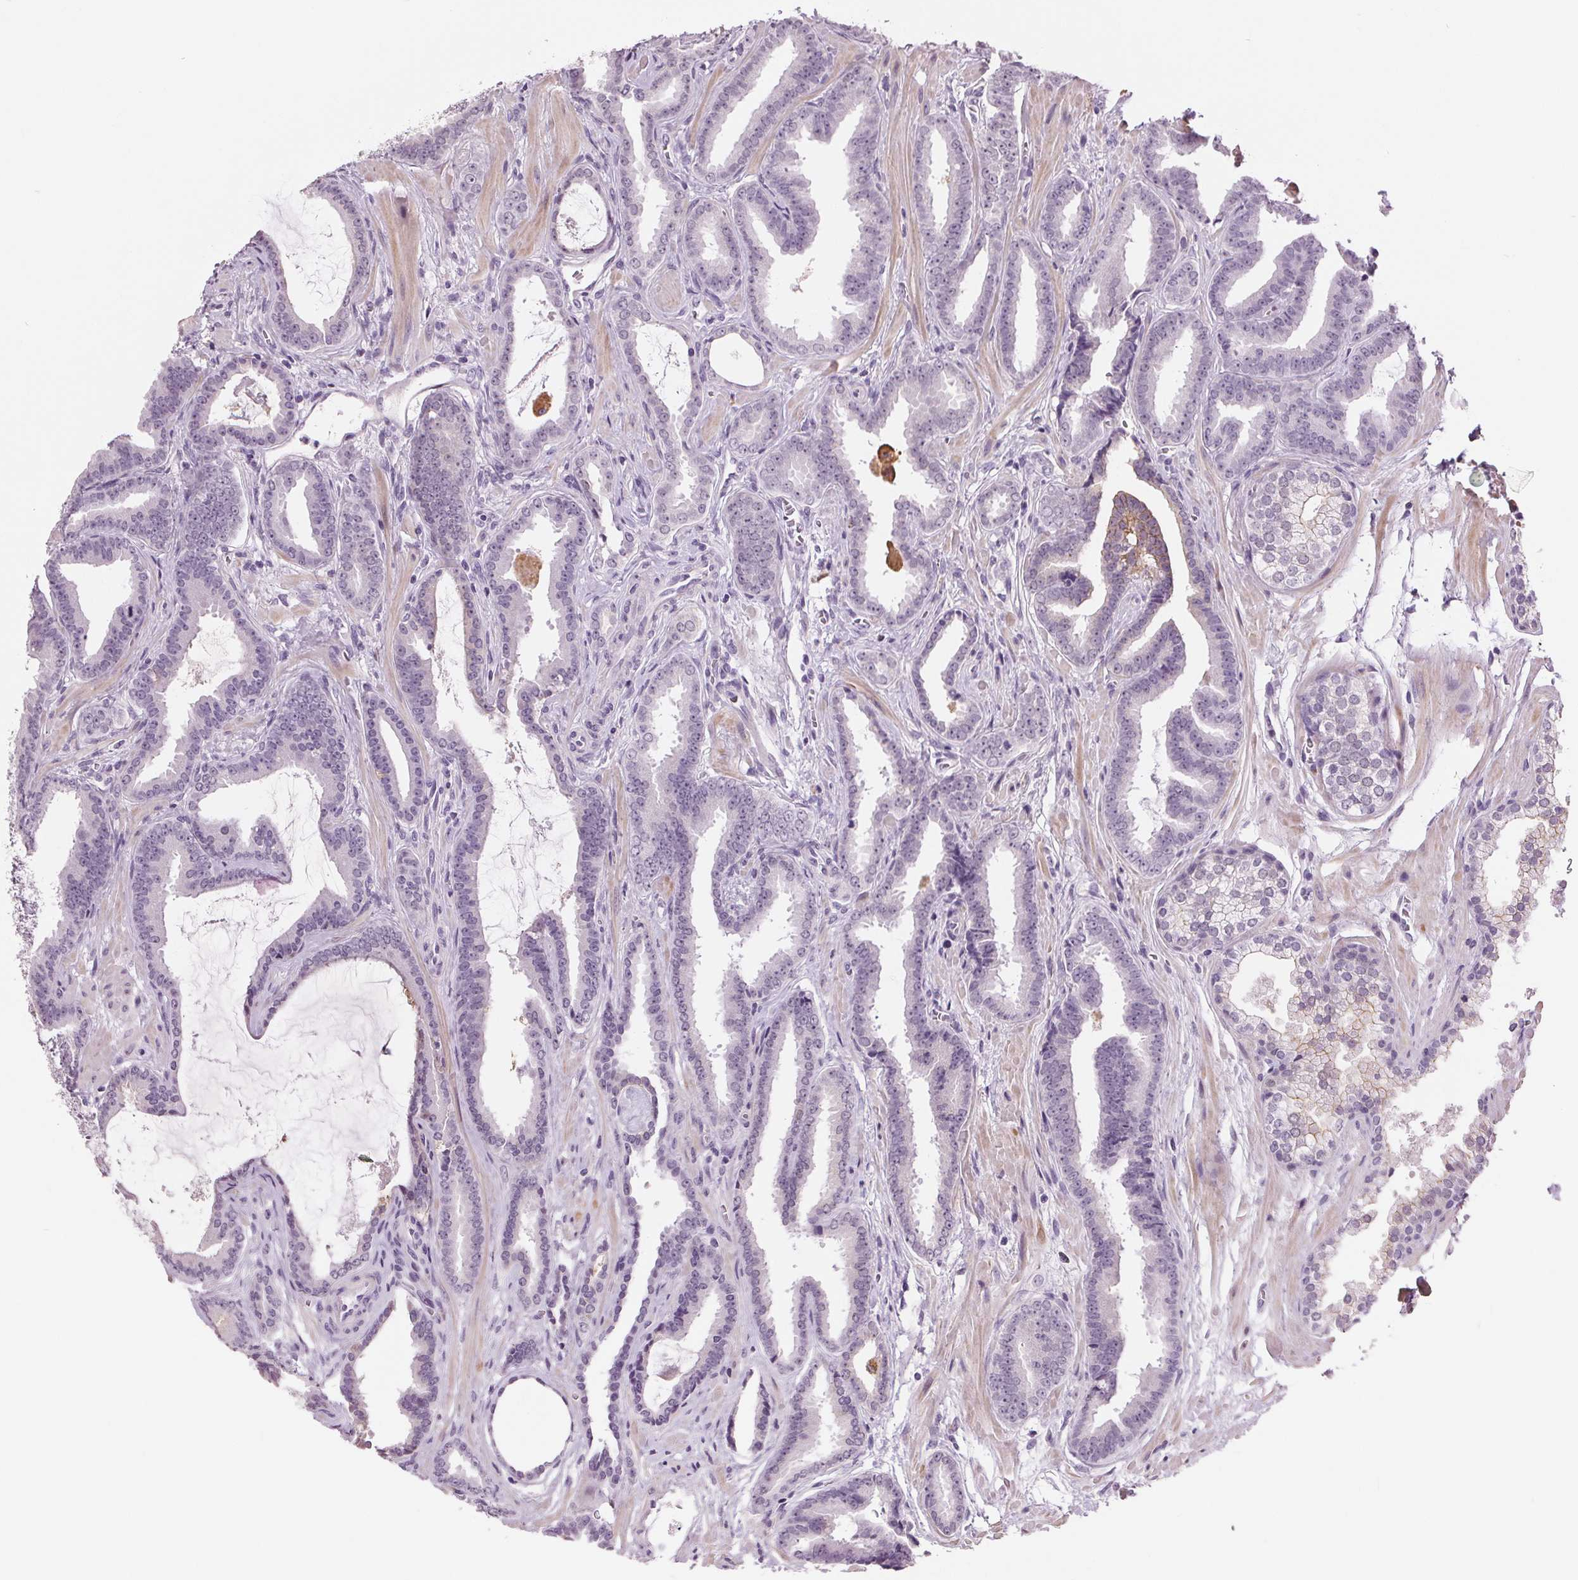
{"staining": {"intensity": "negative", "quantity": "none", "location": "none"}, "tissue": "prostate cancer", "cell_type": "Tumor cells", "image_type": "cancer", "snomed": [{"axis": "morphology", "description": "Adenocarcinoma, Low grade"}, {"axis": "topography", "description": "Prostate"}], "caption": "High power microscopy image of an immunohistochemistry histopathology image of prostate adenocarcinoma (low-grade), revealing no significant staining in tumor cells.", "gene": "MISP", "patient": {"sex": "male", "age": 63}}